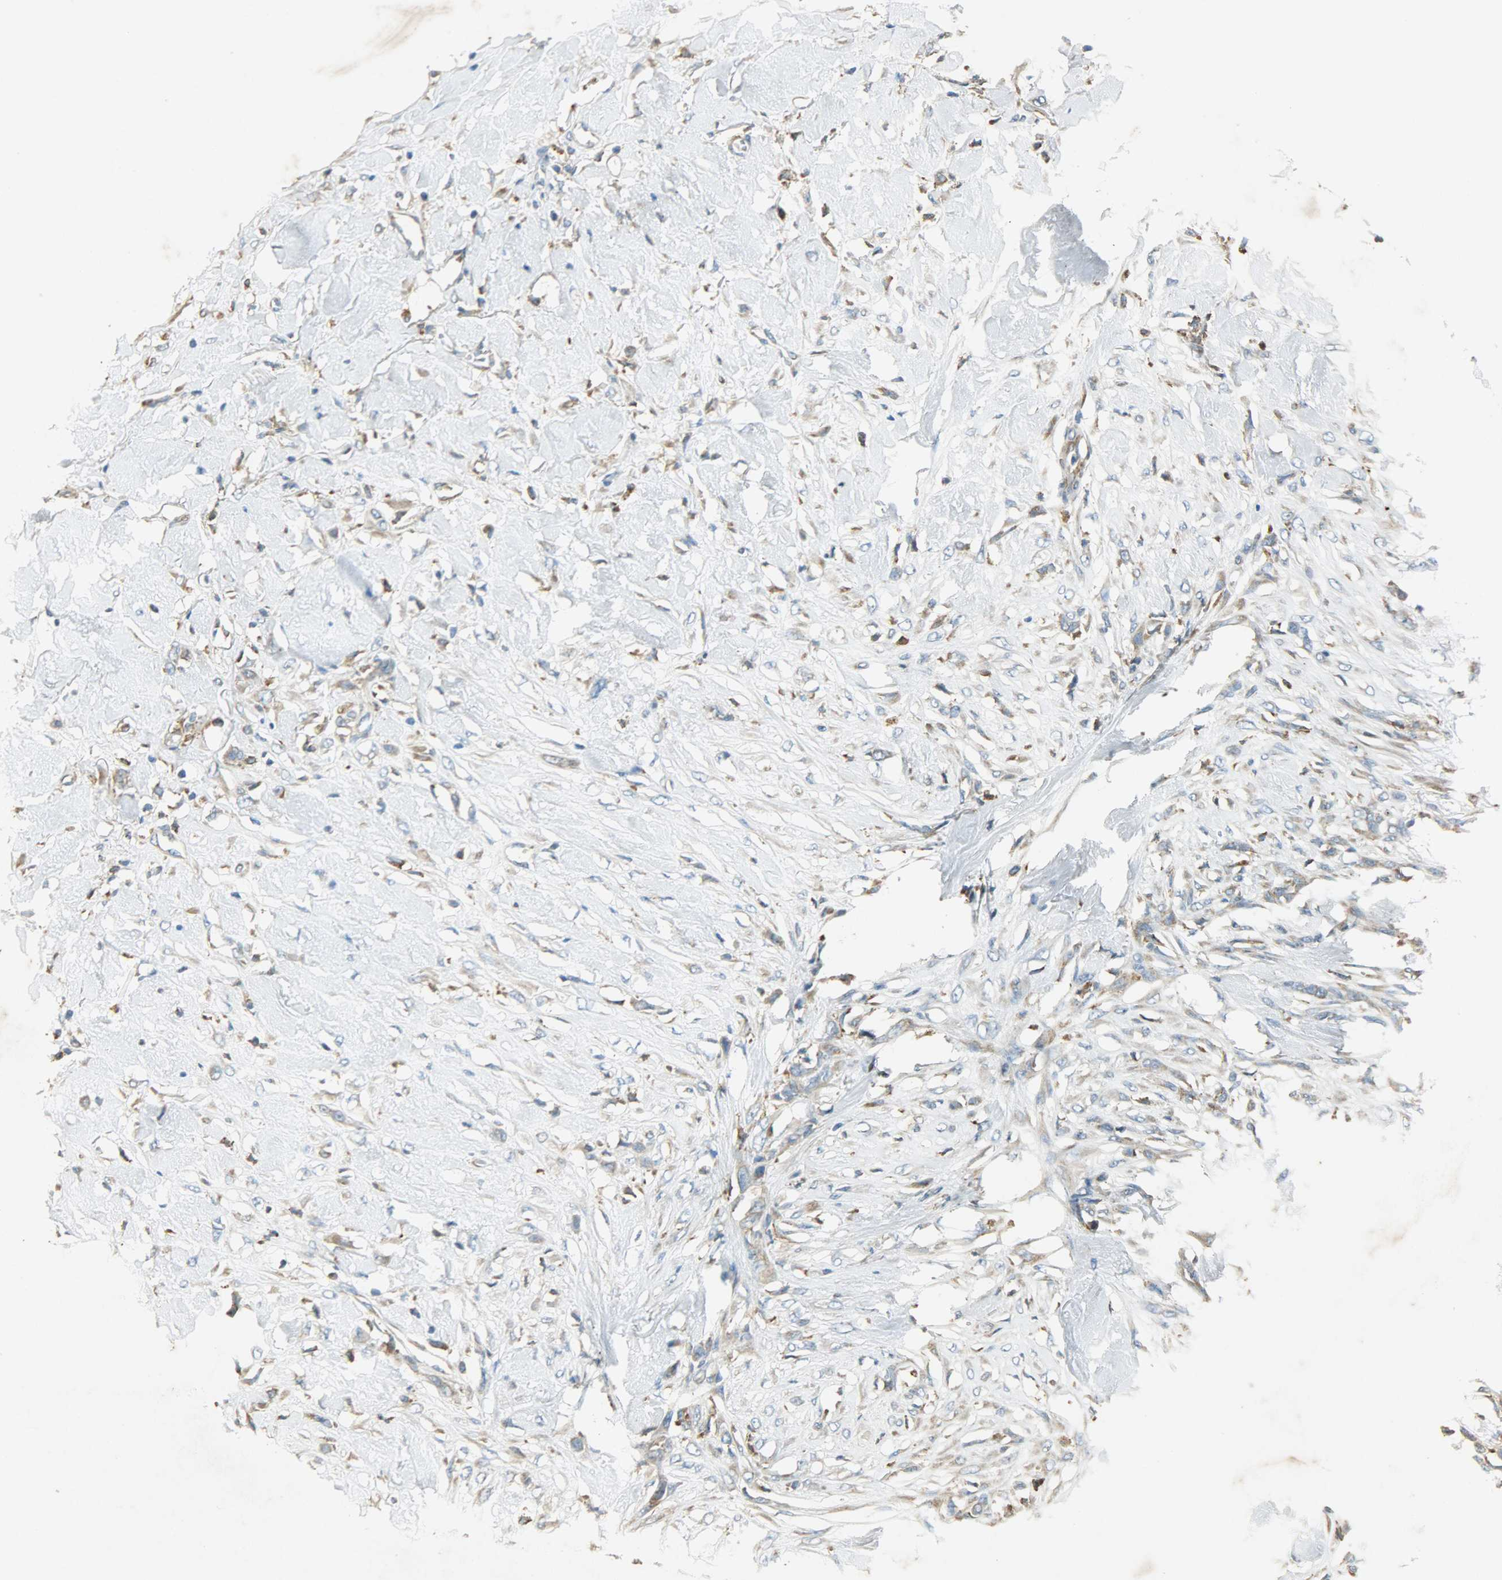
{"staining": {"intensity": "moderate", "quantity": "25%-75%", "location": "cytoplasmic/membranous"}, "tissue": "skin cancer", "cell_type": "Tumor cells", "image_type": "cancer", "snomed": [{"axis": "morphology", "description": "Normal tissue, NOS"}, {"axis": "morphology", "description": "Squamous cell carcinoma, NOS"}, {"axis": "topography", "description": "Skin"}], "caption": "Human skin cancer (squamous cell carcinoma) stained for a protein (brown) shows moderate cytoplasmic/membranous positive expression in about 25%-75% of tumor cells.", "gene": "HSPA5", "patient": {"sex": "female", "age": 59}}